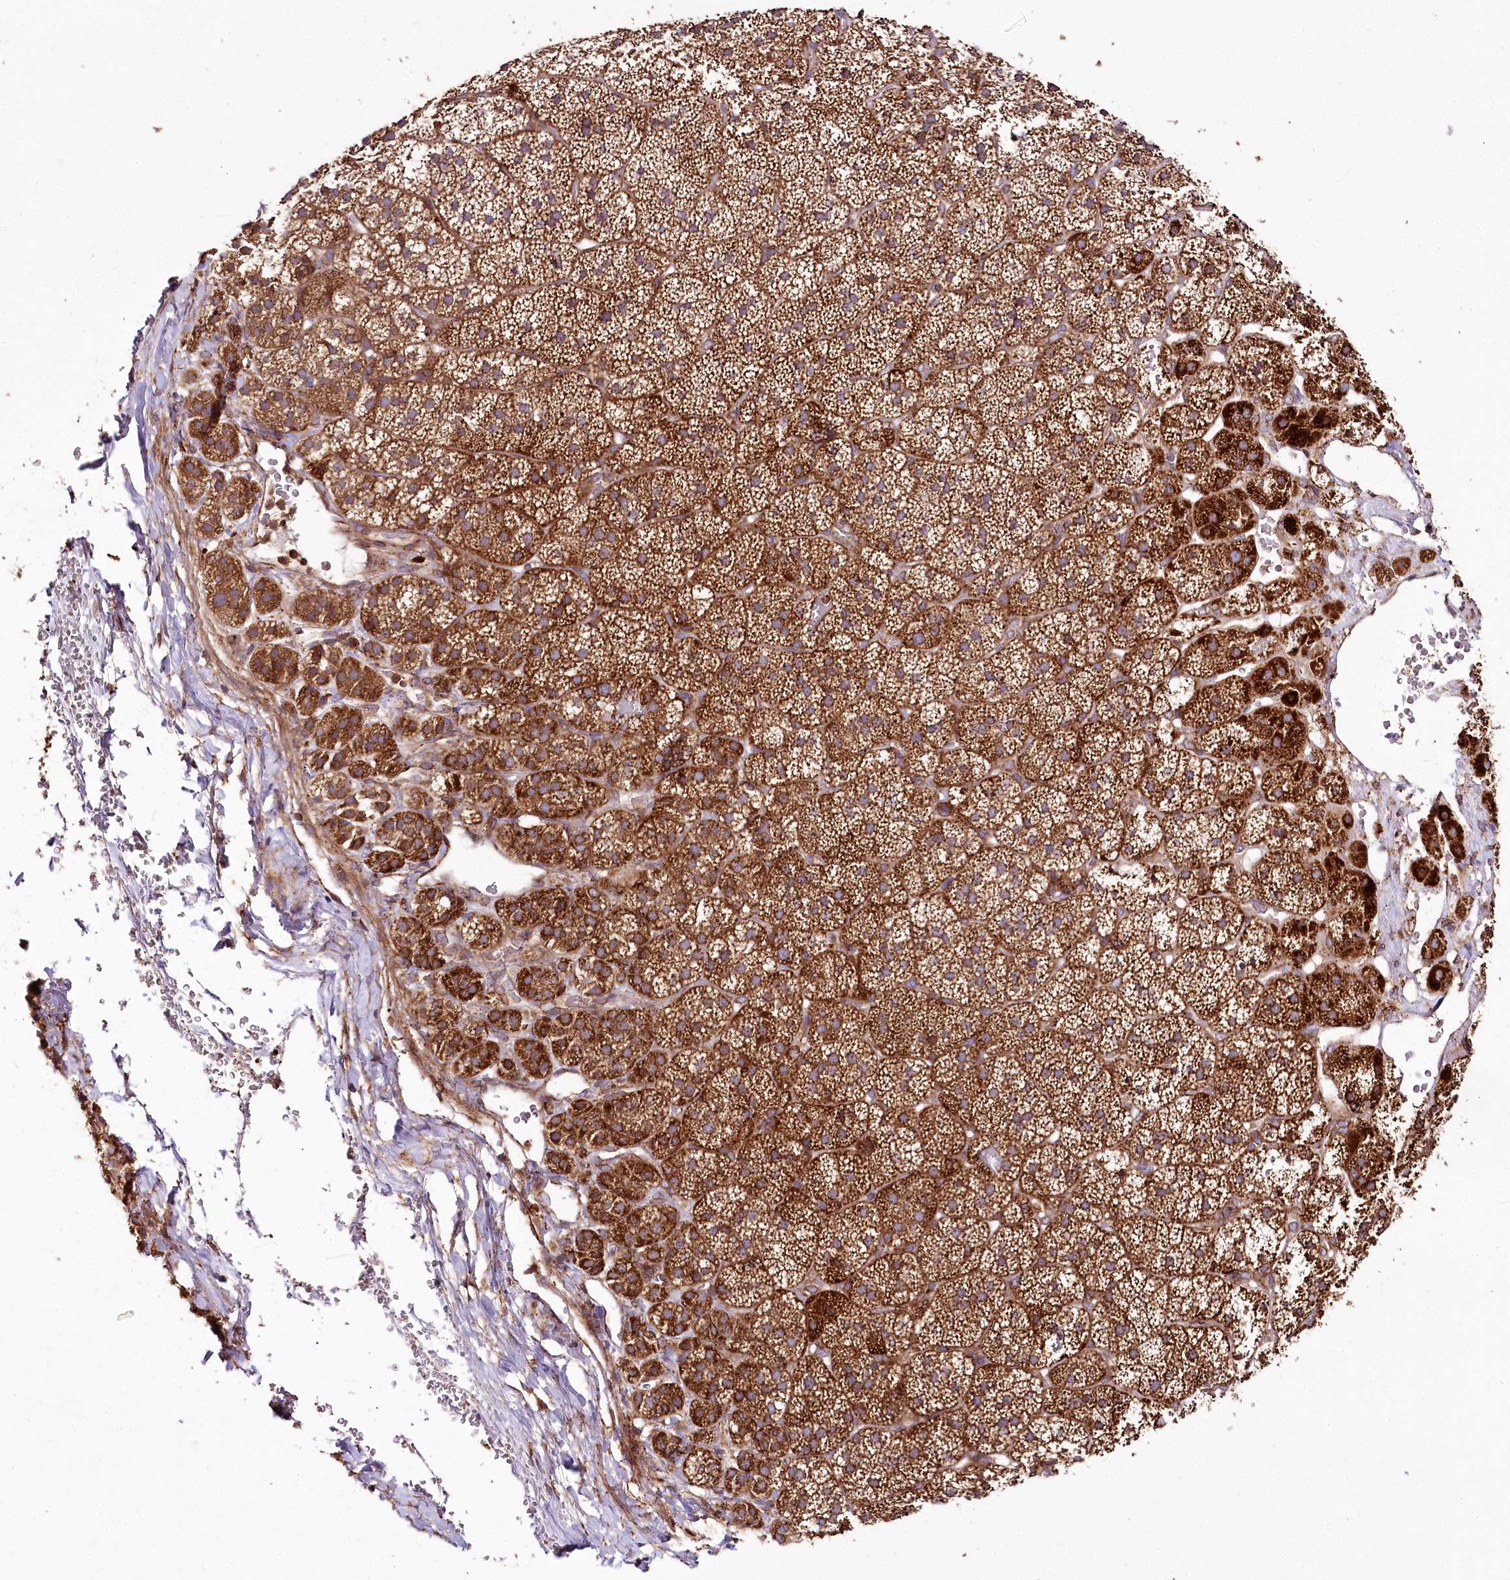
{"staining": {"intensity": "strong", "quantity": ">75%", "location": "cytoplasmic/membranous"}, "tissue": "adrenal gland", "cell_type": "Glandular cells", "image_type": "normal", "snomed": [{"axis": "morphology", "description": "Normal tissue, NOS"}, {"axis": "topography", "description": "Adrenal gland"}], "caption": "A histopathology image showing strong cytoplasmic/membranous positivity in about >75% of glandular cells in benign adrenal gland, as visualized by brown immunohistochemical staining.", "gene": "RAB7A", "patient": {"sex": "female", "age": 44}}